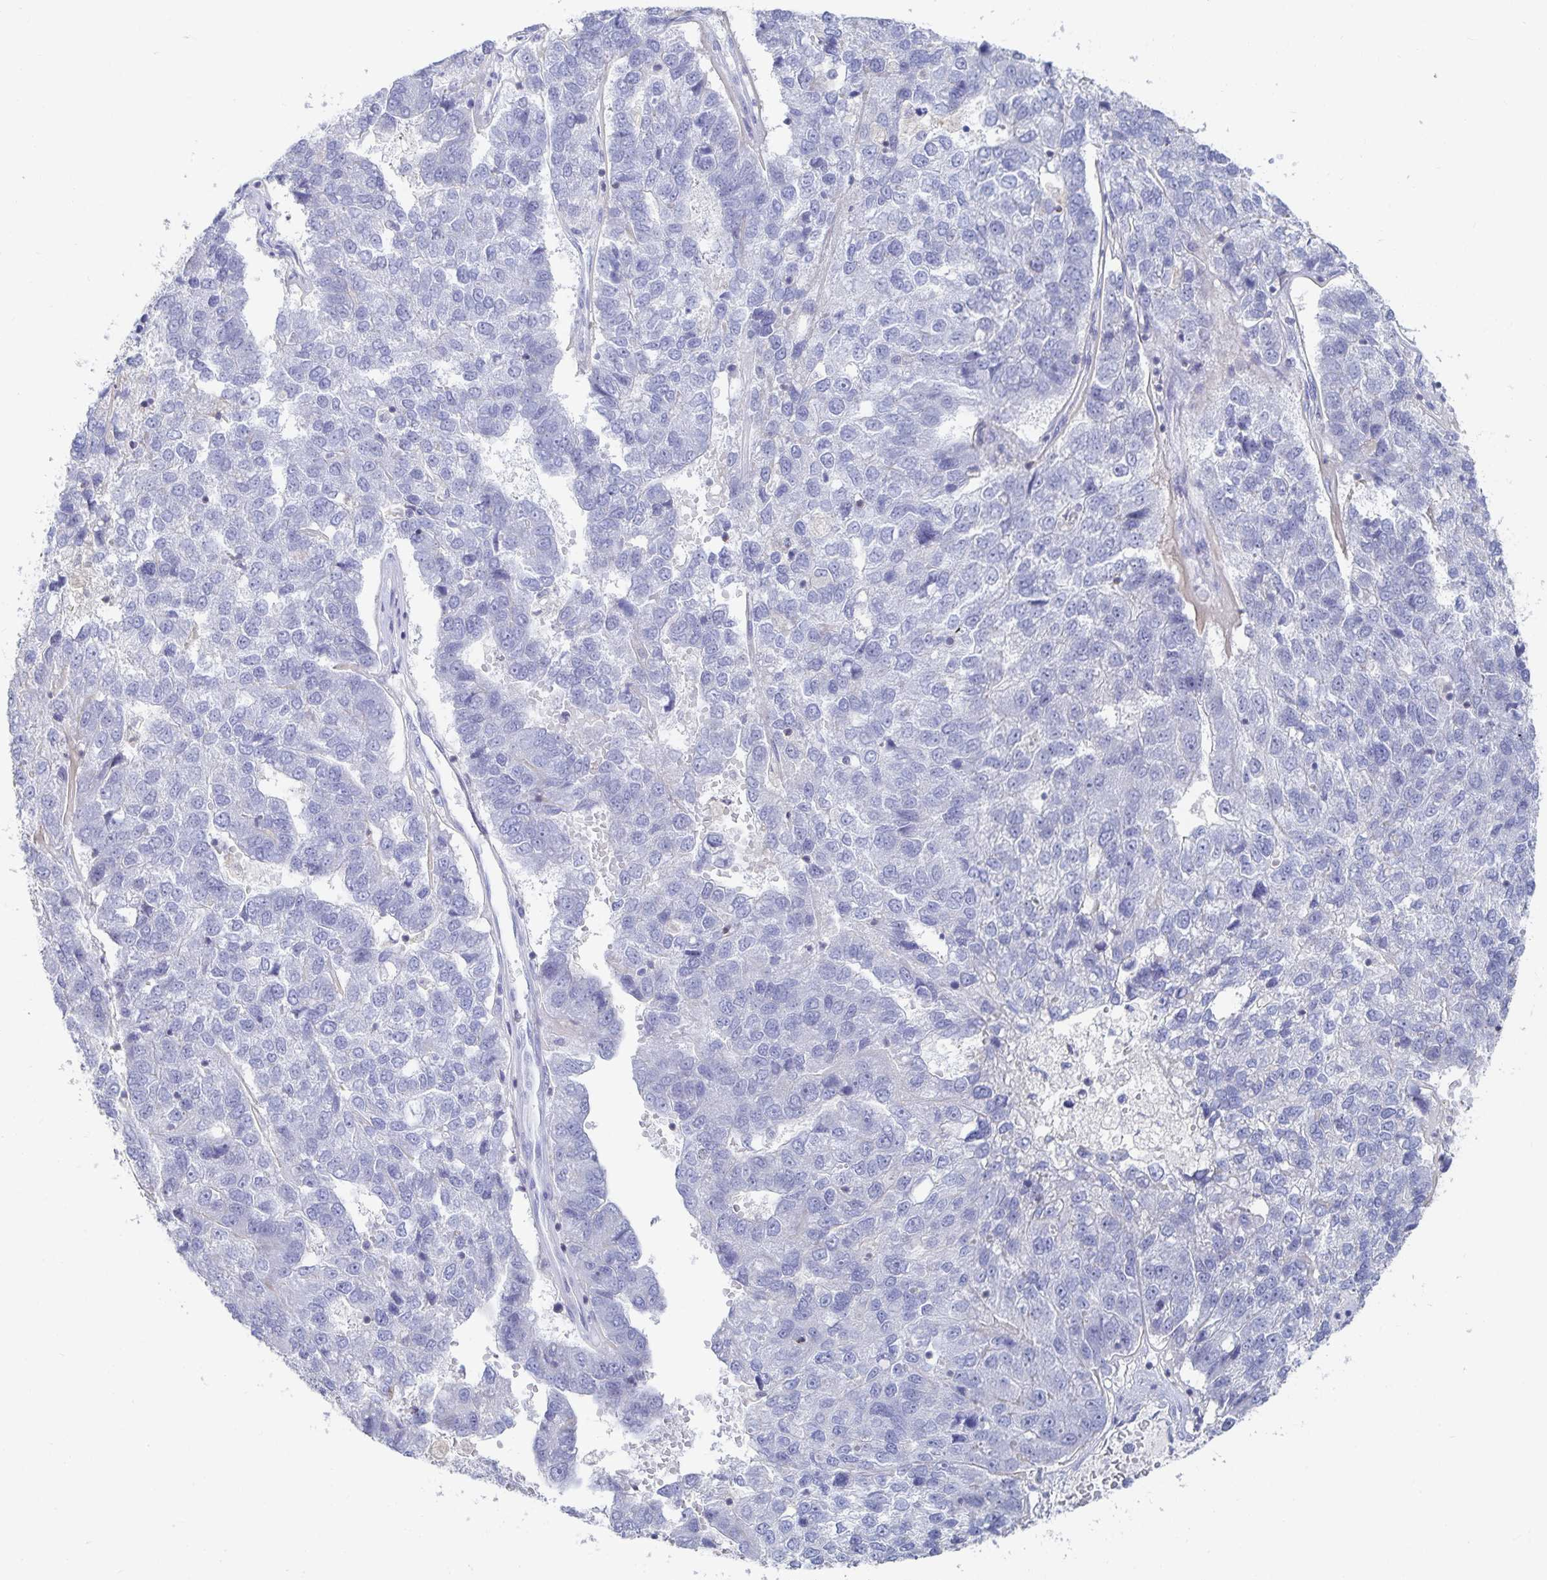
{"staining": {"intensity": "negative", "quantity": "none", "location": "none"}, "tissue": "pancreatic cancer", "cell_type": "Tumor cells", "image_type": "cancer", "snomed": [{"axis": "morphology", "description": "Adenocarcinoma, NOS"}, {"axis": "topography", "description": "Pancreas"}], "caption": "Human pancreatic adenocarcinoma stained for a protein using immunohistochemistry (IHC) displays no positivity in tumor cells.", "gene": "PIK3CD", "patient": {"sex": "female", "age": 61}}